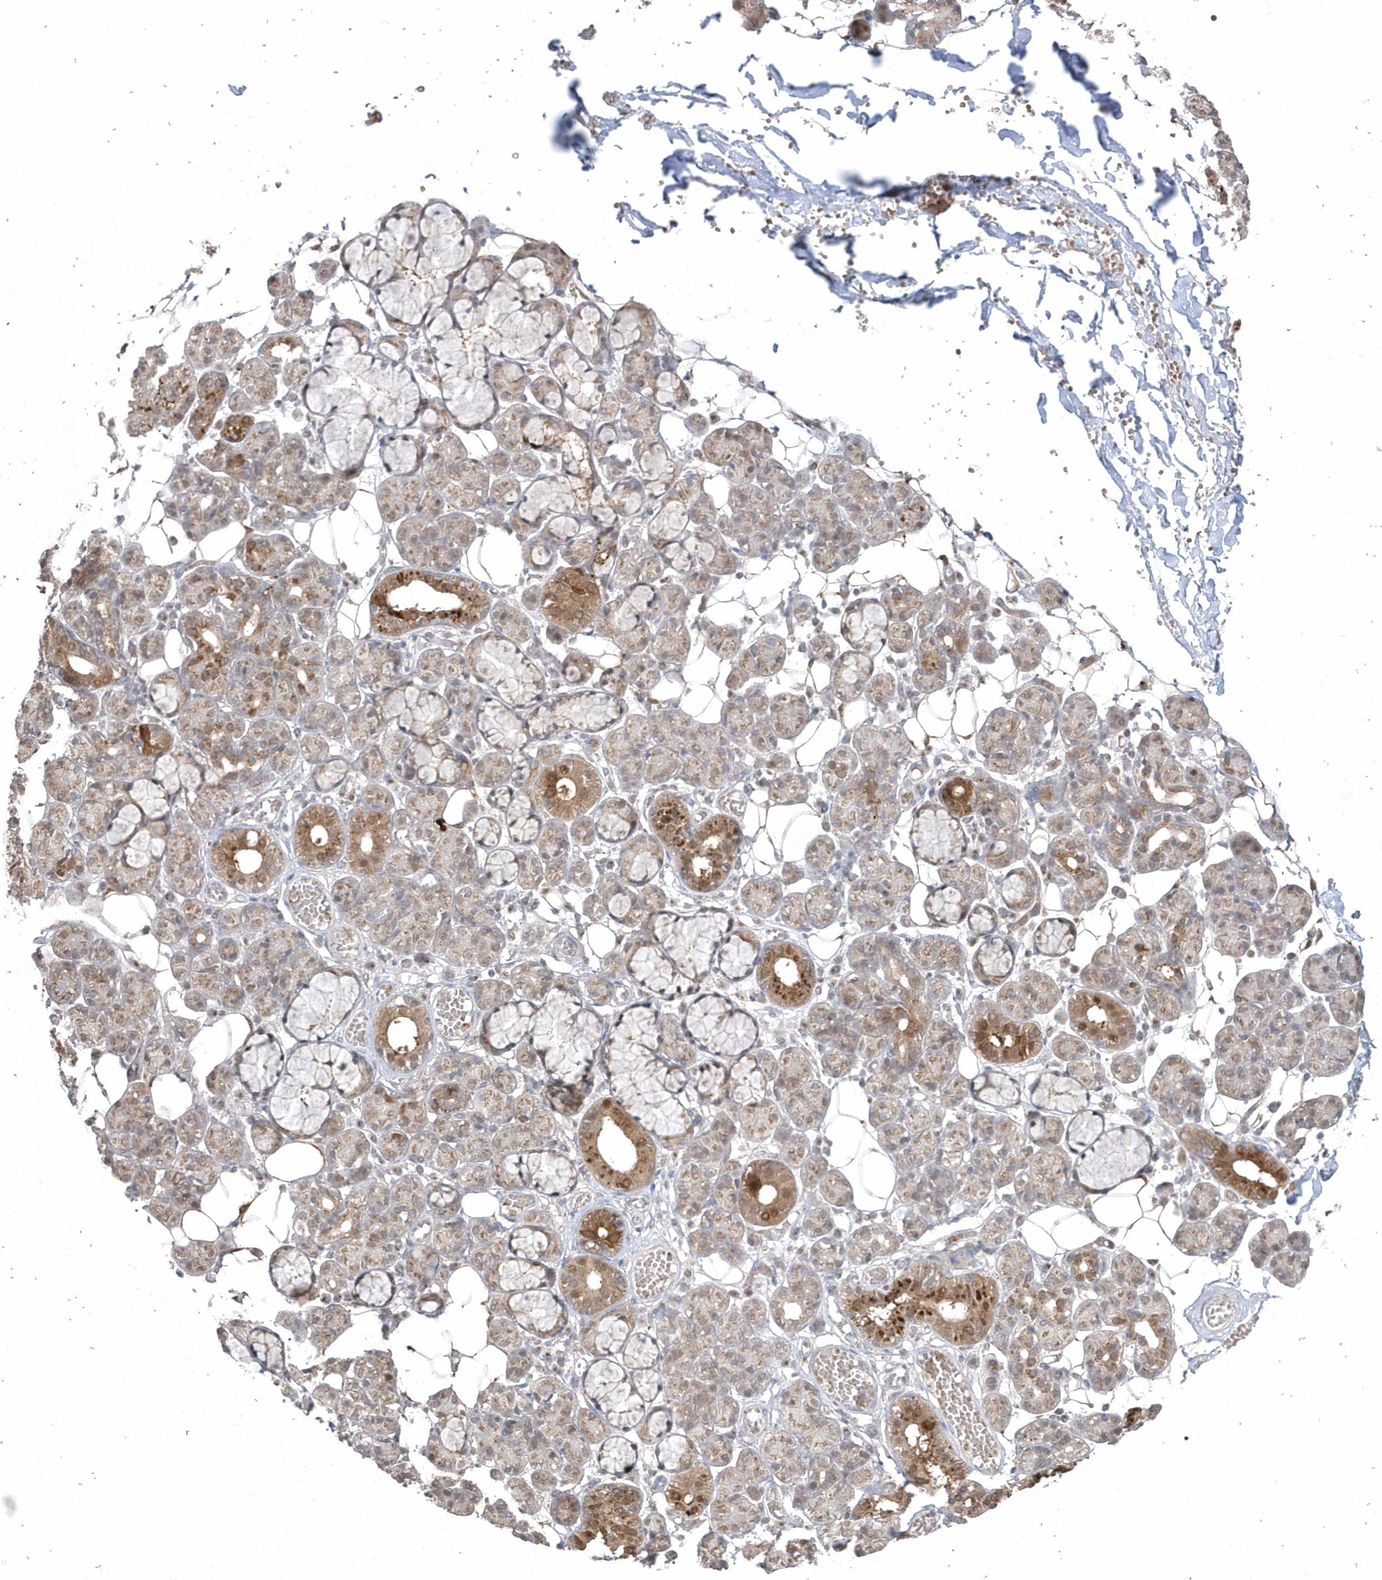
{"staining": {"intensity": "moderate", "quantity": "25%-75%", "location": "cytoplasmic/membranous"}, "tissue": "salivary gland", "cell_type": "Glandular cells", "image_type": "normal", "snomed": [{"axis": "morphology", "description": "Normal tissue, NOS"}, {"axis": "topography", "description": "Salivary gland"}], "caption": "The photomicrograph demonstrates staining of normal salivary gland, revealing moderate cytoplasmic/membranous protein staining (brown color) within glandular cells. (DAB (3,3'-diaminobenzidine) IHC, brown staining for protein, blue staining for nuclei).", "gene": "GEMIN6", "patient": {"sex": "male", "age": 63}}